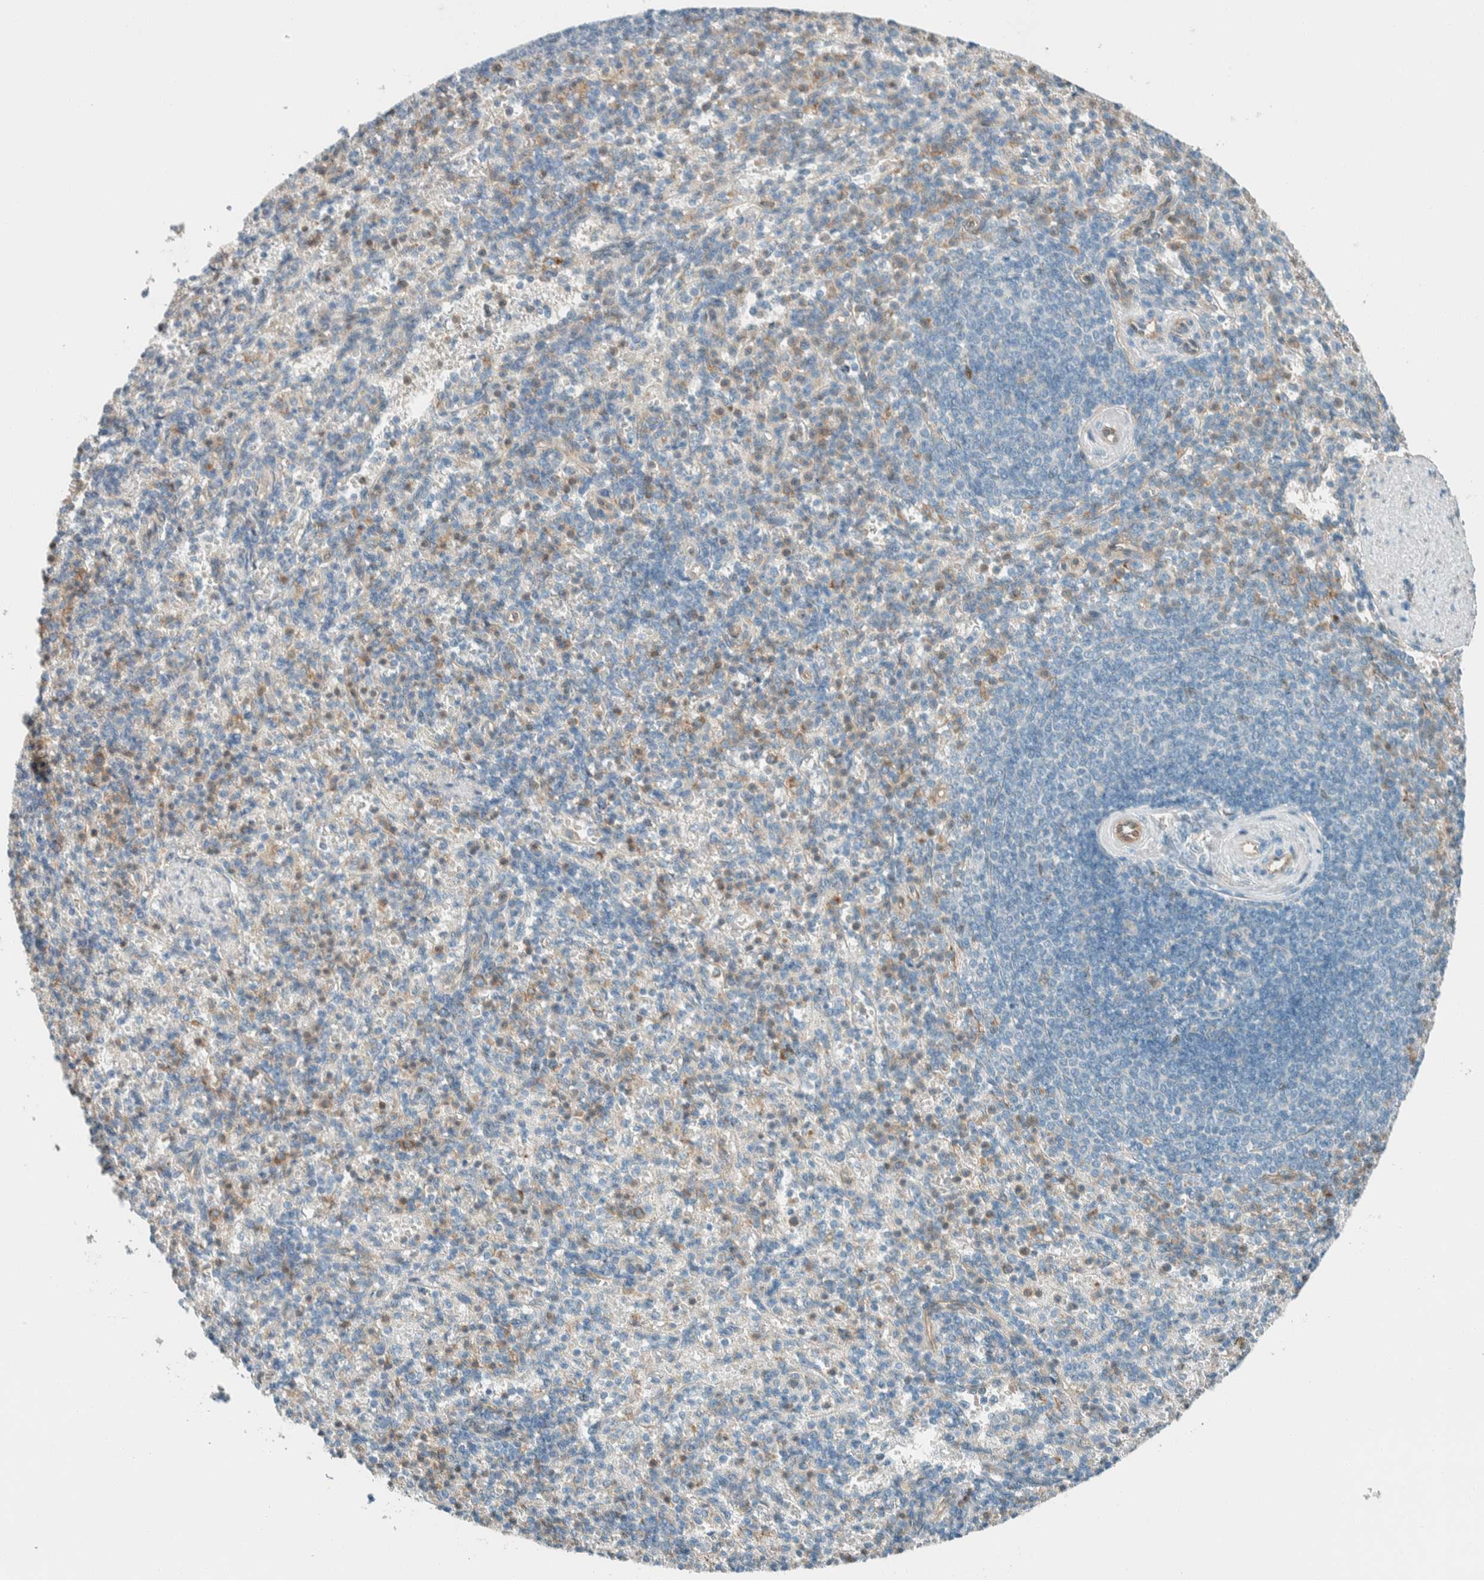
{"staining": {"intensity": "moderate", "quantity": "<25%", "location": "cytoplasmic/membranous,nuclear"}, "tissue": "spleen", "cell_type": "Cells in red pulp", "image_type": "normal", "snomed": [{"axis": "morphology", "description": "Normal tissue, NOS"}, {"axis": "topography", "description": "Spleen"}], "caption": "This histopathology image reveals benign spleen stained with immunohistochemistry (IHC) to label a protein in brown. The cytoplasmic/membranous,nuclear of cells in red pulp show moderate positivity for the protein. Nuclei are counter-stained blue.", "gene": "NXN", "patient": {"sex": "female", "age": 74}}